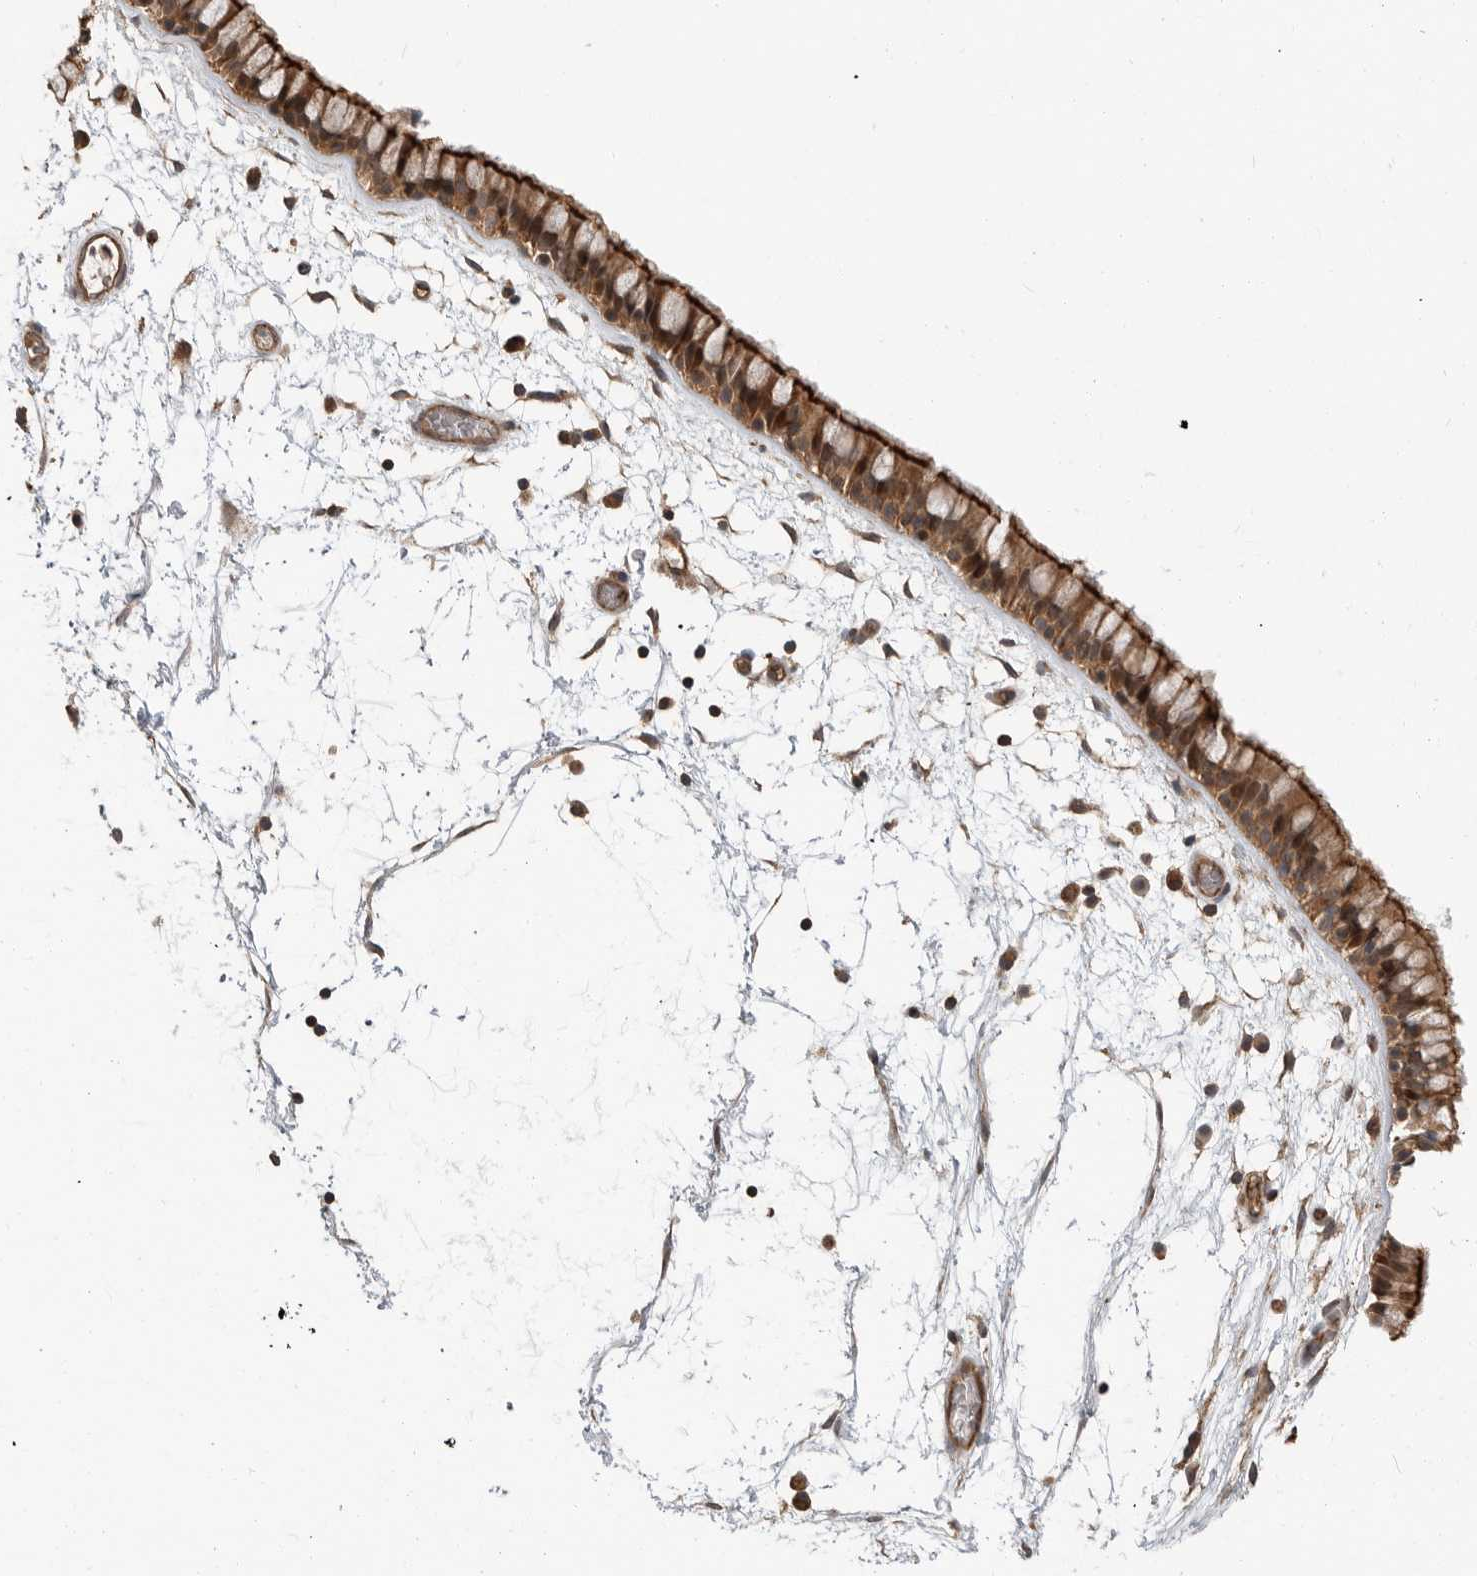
{"staining": {"intensity": "strong", "quantity": ">75%", "location": "cytoplasmic/membranous,nuclear"}, "tissue": "nasopharynx", "cell_type": "Respiratory epithelial cells", "image_type": "normal", "snomed": [{"axis": "morphology", "description": "Normal tissue, NOS"}, {"axis": "morphology", "description": "Inflammation, NOS"}, {"axis": "topography", "description": "Nasopharynx"}], "caption": "The photomicrograph reveals staining of benign nasopharynx, revealing strong cytoplasmic/membranous,nuclear protein staining (brown color) within respiratory epithelial cells. The staining was performed using DAB (3,3'-diaminobenzidine) to visualize the protein expression in brown, while the nuclei were stained in blue with hematoxylin (Magnification: 20x).", "gene": "STRAP", "patient": {"sex": "male", "age": 48}}